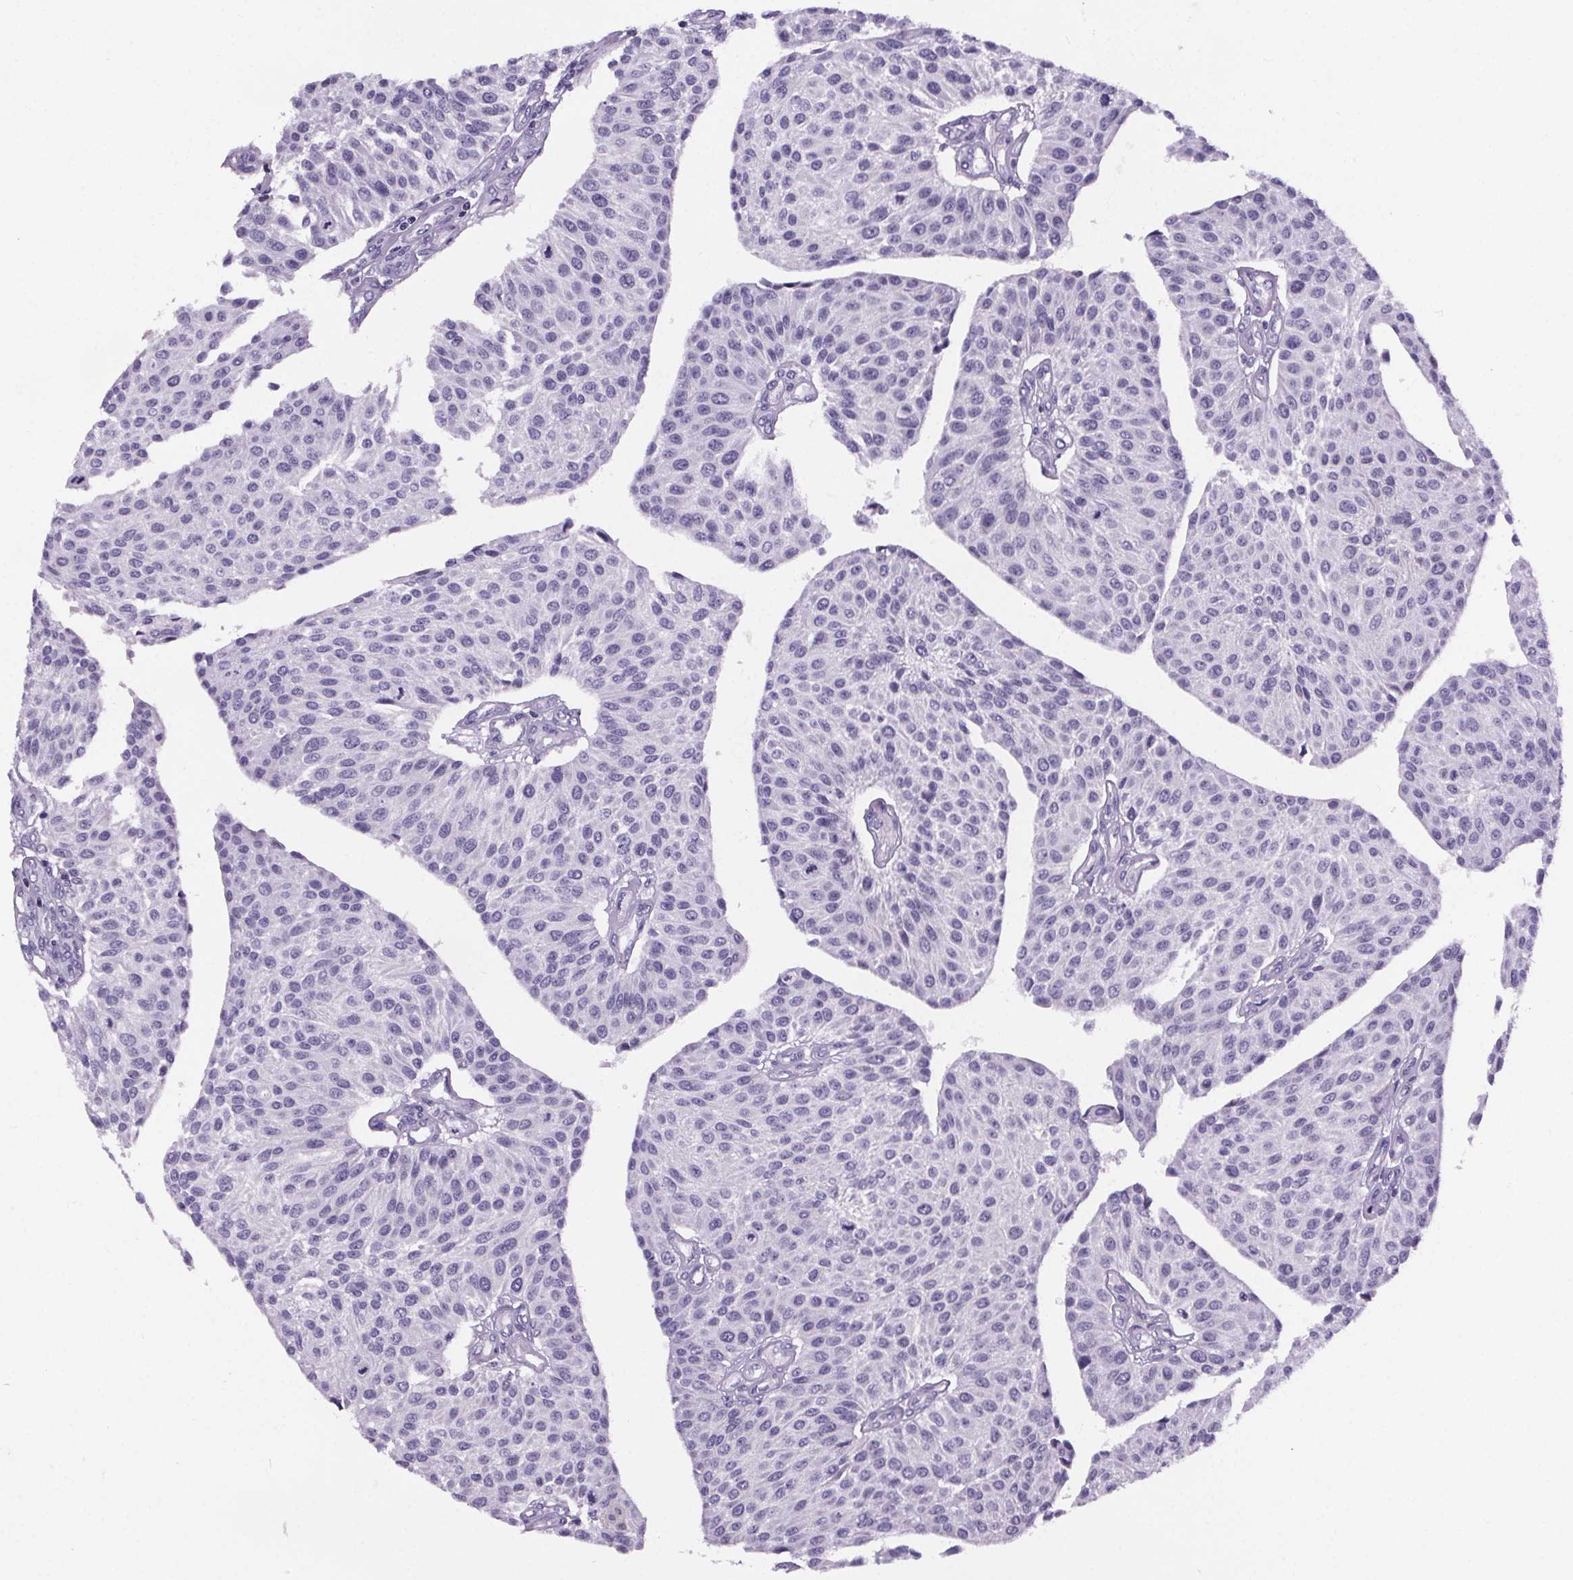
{"staining": {"intensity": "negative", "quantity": "none", "location": "none"}, "tissue": "urothelial cancer", "cell_type": "Tumor cells", "image_type": "cancer", "snomed": [{"axis": "morphology", "description": "Urothelial carcinoma, NOS"}, {"axis": "topography", "description": "Urinary bladder"}], "caption": "The micrograph exhibits no staining of tumor cells in transitional cell carcinoma.", "gene": "CUBN", "patient": {"sex": "male", "age": 55}}